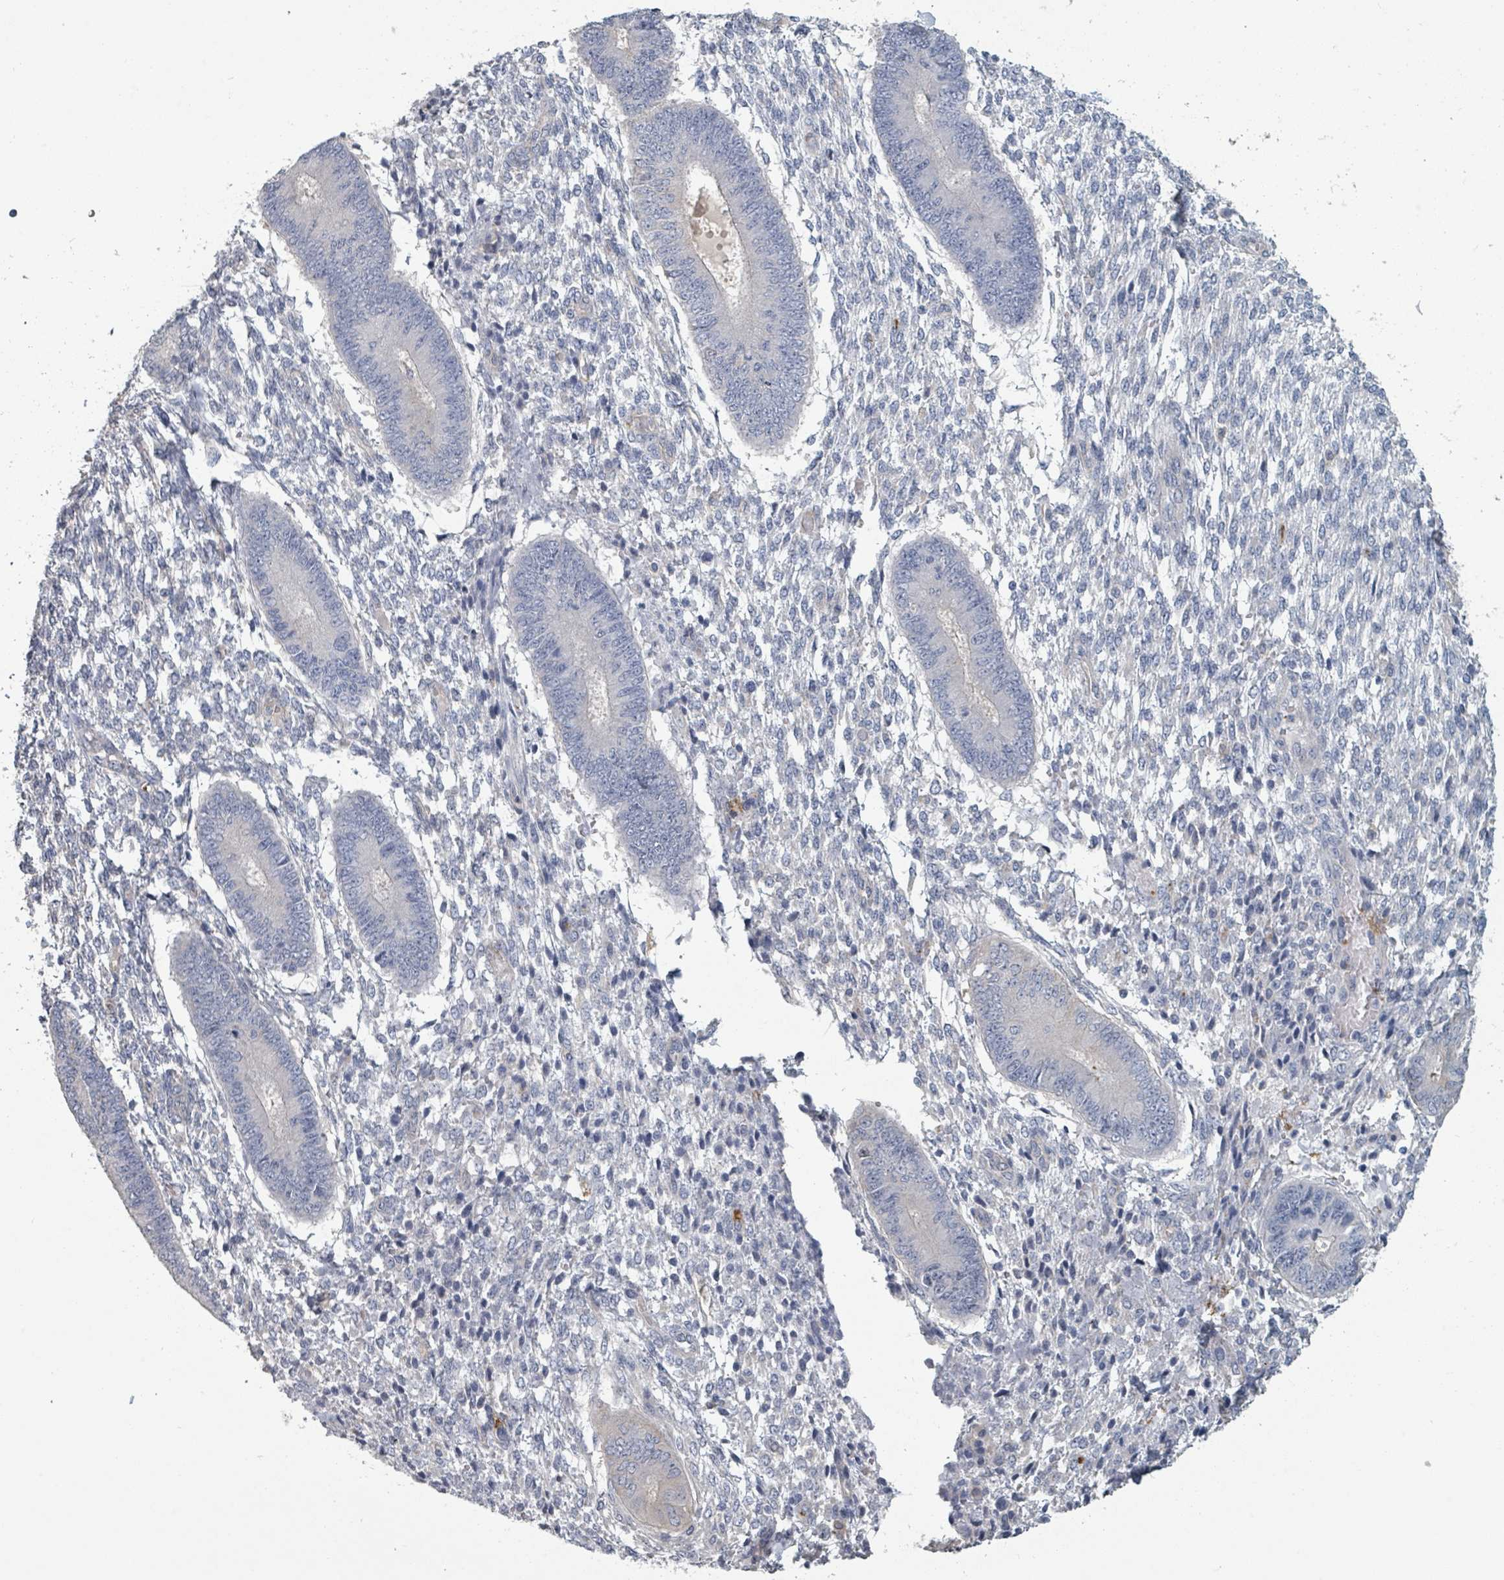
{"staining": {"intensity": "negative", "quantity": "none", "location": "none"}, "tissue": "endometrium", "cell_type": "Cells in endometrial stroma", "image_type": "normal", "snomed": [{"axis": "morphology", "description": "Normal tissue, NOS"}, {"axis": "topography", "description": "Endometrium"}], "caption": "An image of endometrium stained for a protein exhibits no brown staining in cells in endometrial stroma. (Brightfield microscopy of DAB (3,3'-diaminobenzidine) immunohistochemistry (IHC) at high magnification).", "gene": "PLAUR", "patient": {"sex": "female", "age": 49}}